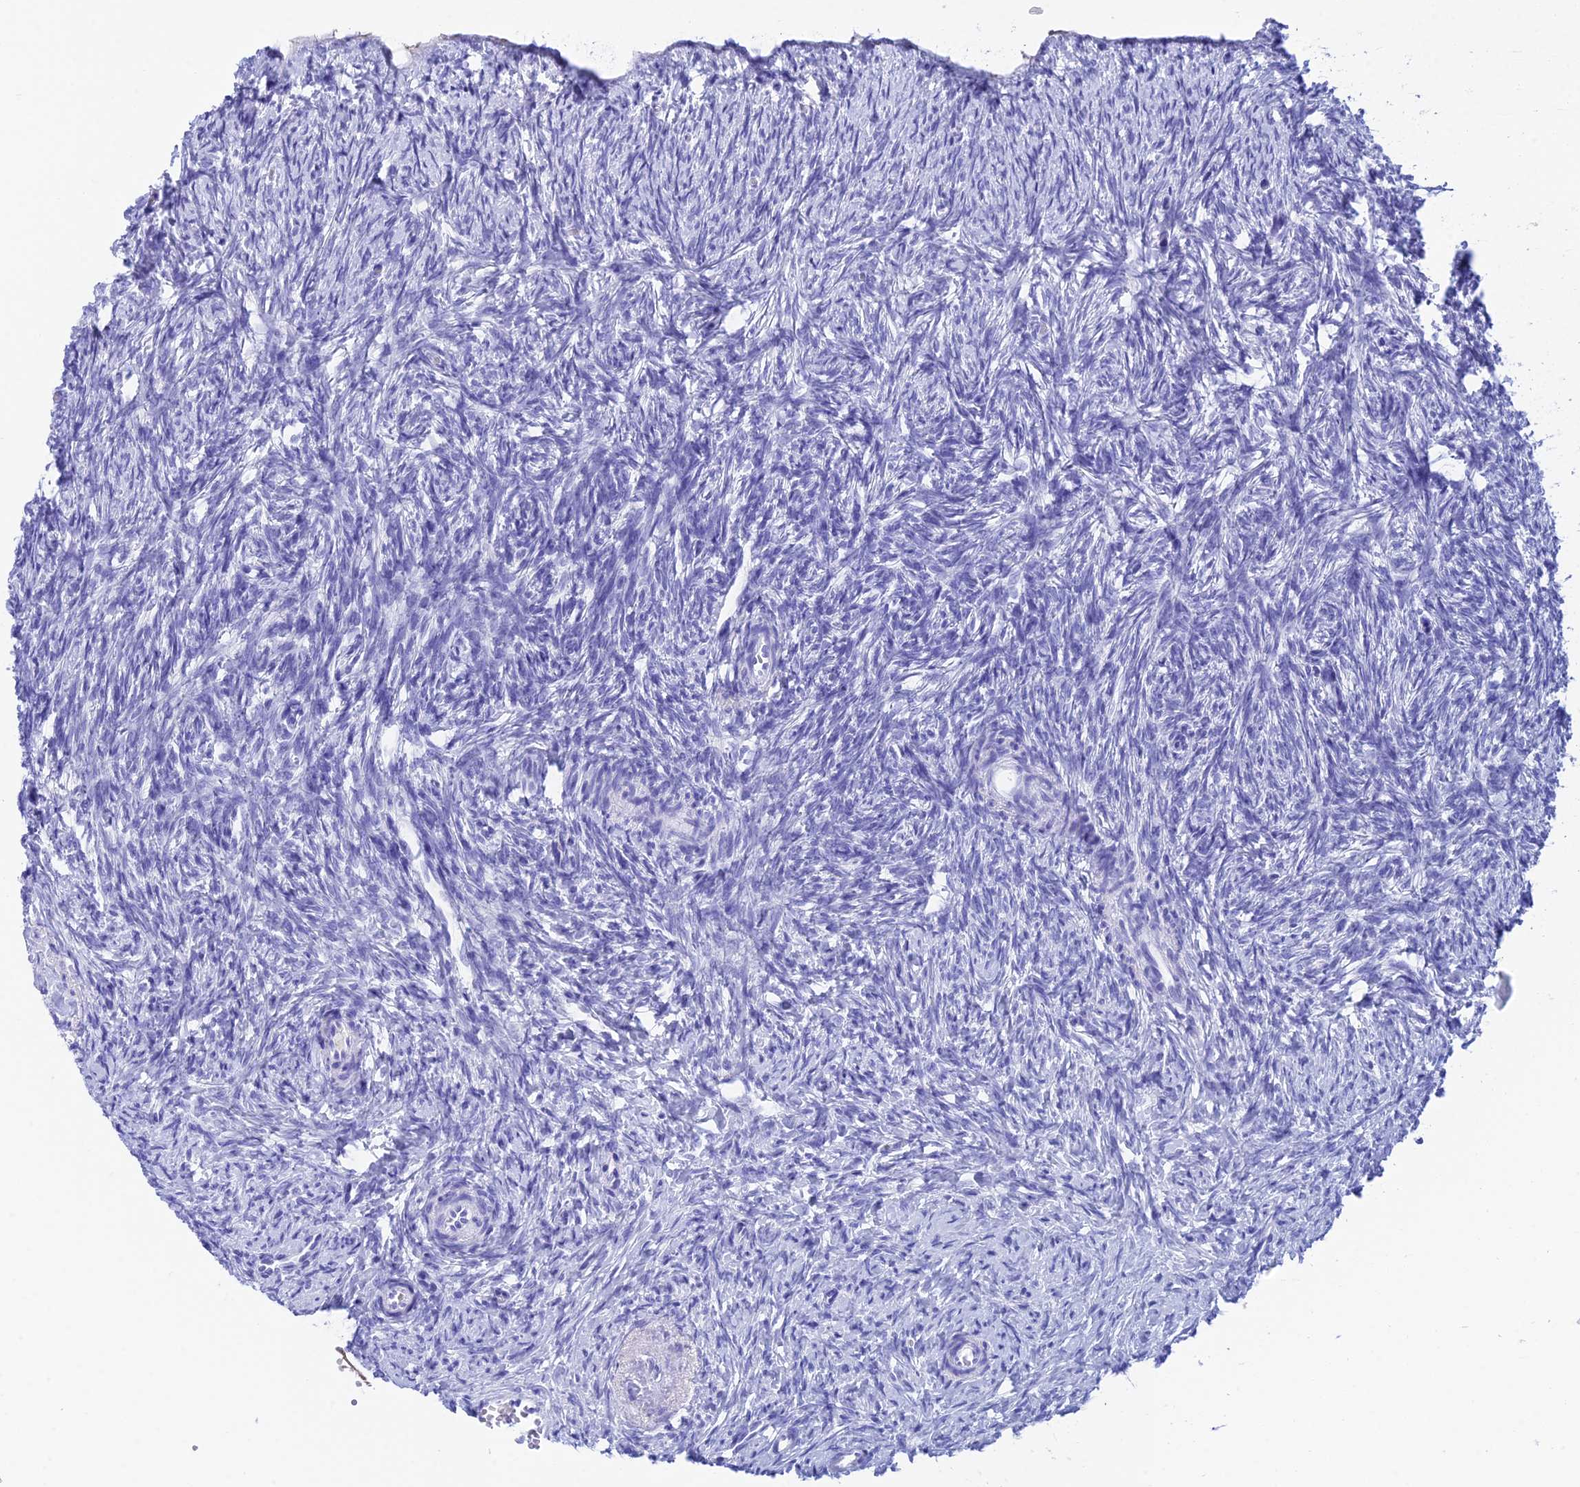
{"staining": {"intensity": "negative", "quantity": "none", "location": "none"}, "tissue": "ovary", "cell_type": "Follicle cells", "image_type": "normal", "snomed": [{"axis": "morphology", "description": "Normal tissue, NOS"}, {"axis": "topography", "description": "Ovary"}], "caption": "Photomicrograph shows no protein positivity in follicle cells of unremarkable ovary.", "gene": "REG1A", "patient": {"sex": "female", "age": 51}}